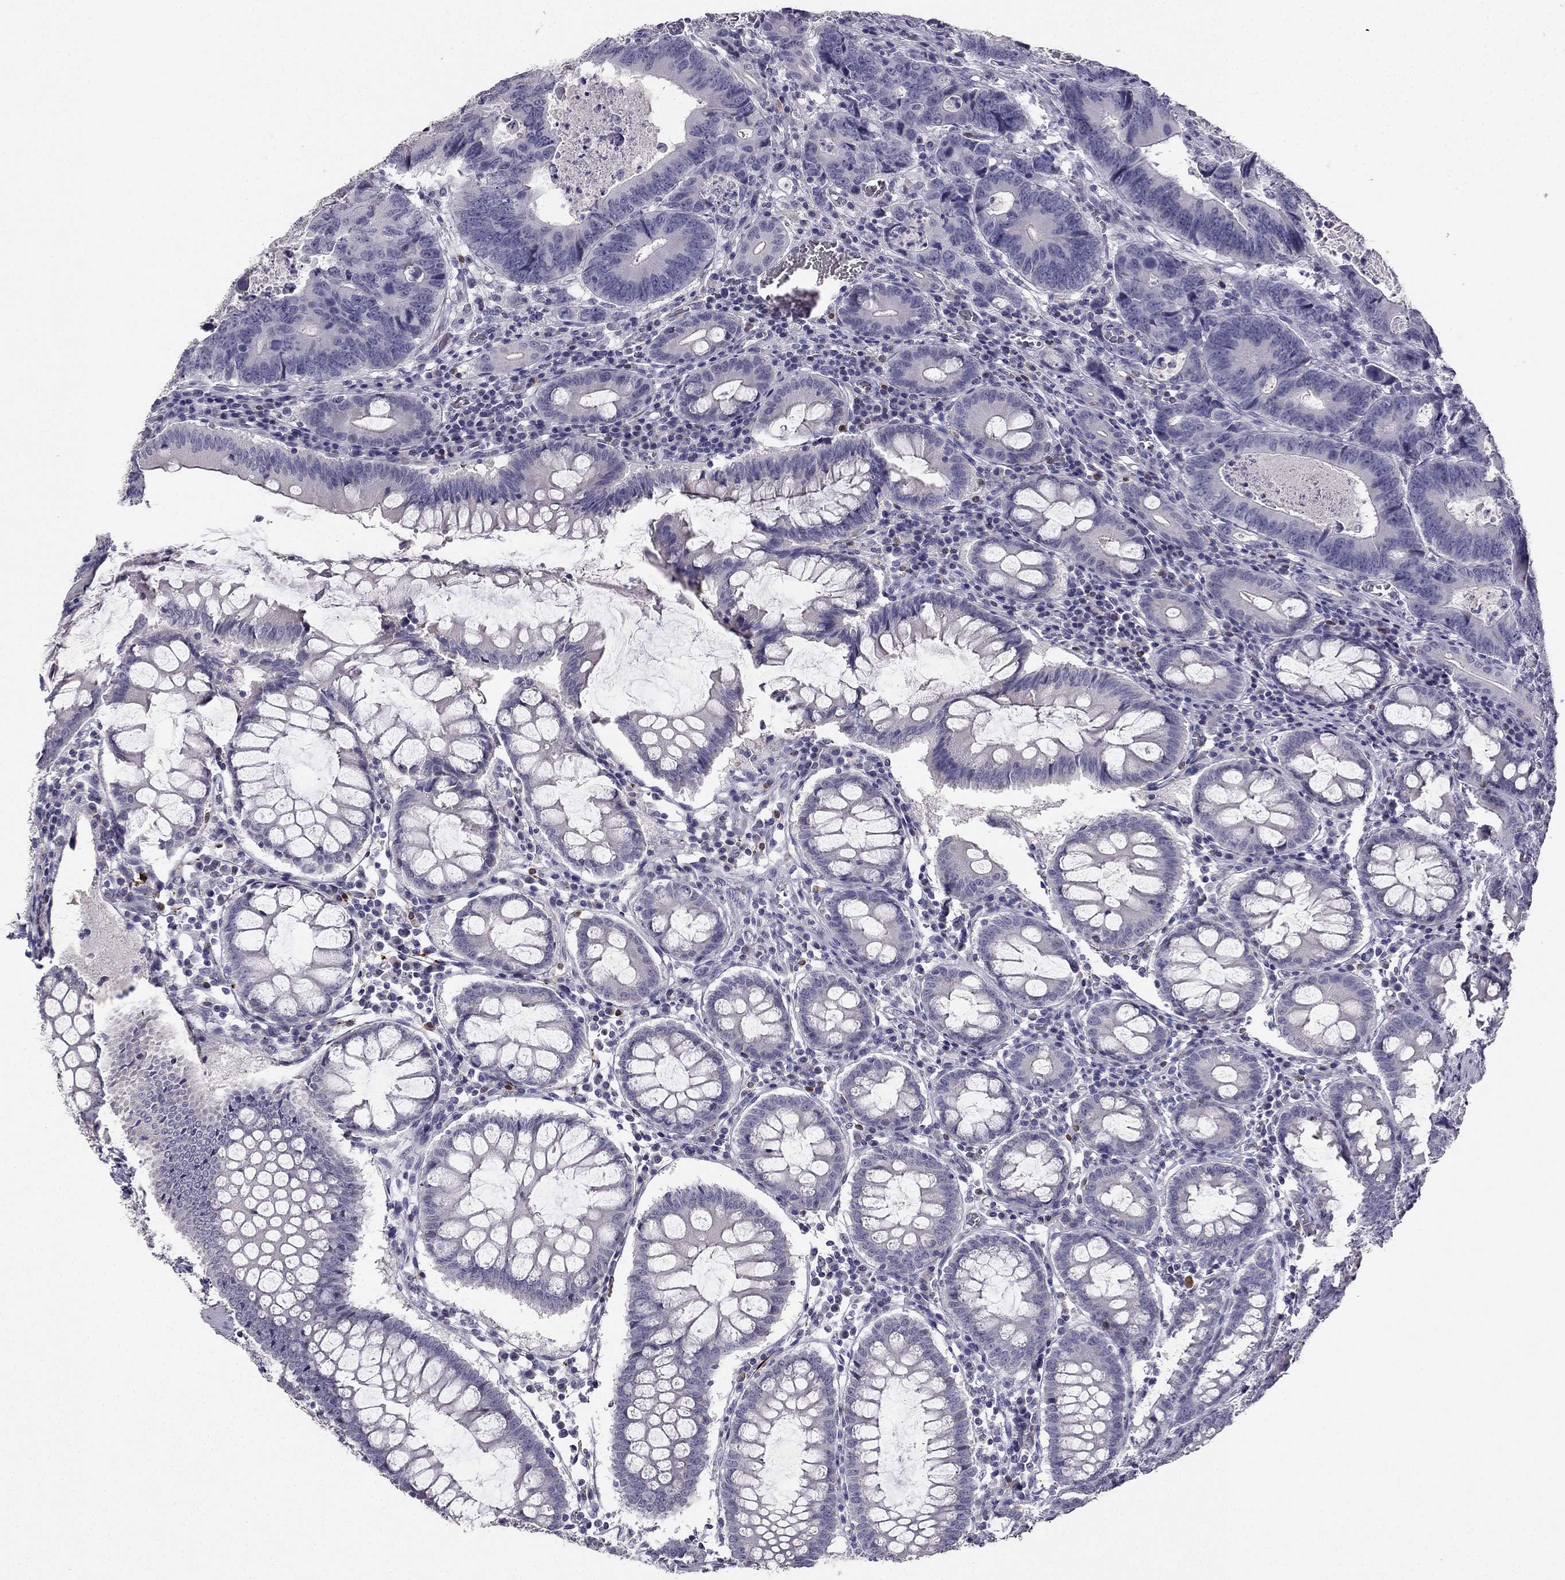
{"staining": {"intensity": "negative", "quantity": "none", "location": "none"}, "tissue": "colorectal cancer", "cell_type": "Tumor cells", "image_type": "cancer", "snomed": [{"axis": "morphology", "description": "Adenocarcinoma, NOS"}, {"axis": "topography", "description": "Colon"}], "caption": "An immunohistochemistry (IHC) photomicrograph of colorectal cancer is shown. There is no staining in tumor cells of colorectal cancer. (Brightfield microscopy of DAB (3,3'-diaminobenzidine) immunohistochemistry (IHC) at high magnification).", "gene": "CALB2", "patient": {"sex": "female", "age": 82}}